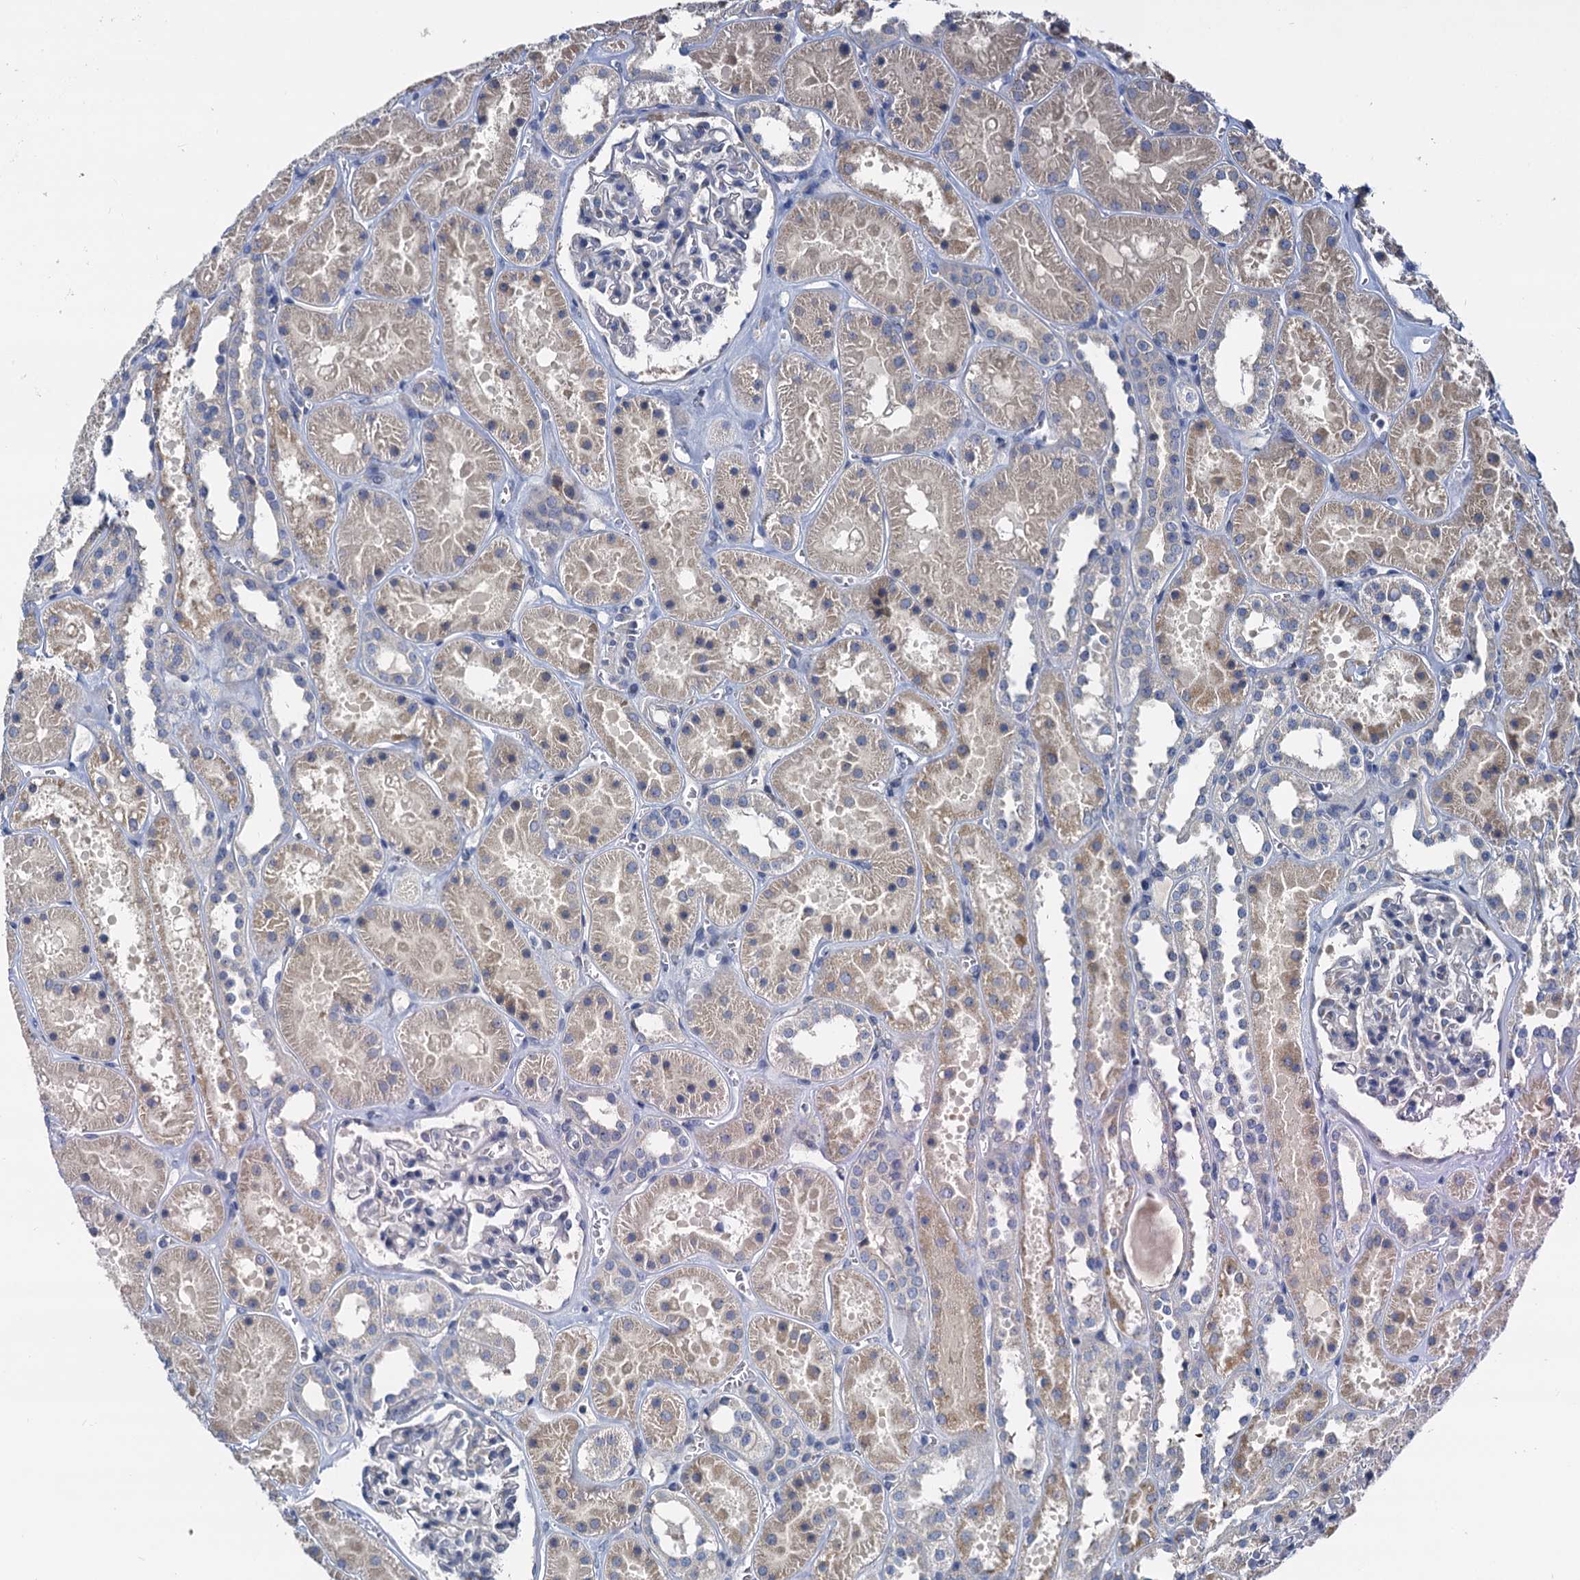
{"staining": {"intensity": "negative", "quantity": "none", "location": "none"}, "tissue": "kidney", "cell_type": "Cells in glomeruli", "image_type": "normal", "snomed": [{"axis": "morphology", "description": "Normal tissue, NOS"}, {"axis": "topography", "description": "Kidney"}], "caption": "The micrograph demonstrates no staining of cells in glomeruli in unremarkable kidney. (Brightfield microscopy of DAB (3,3'-diaminobenzidine) immunohistochemistry (IHC) at high magnification).", "gene": "NKAPD1", "patient": {"sex": "female", "age": 41}}